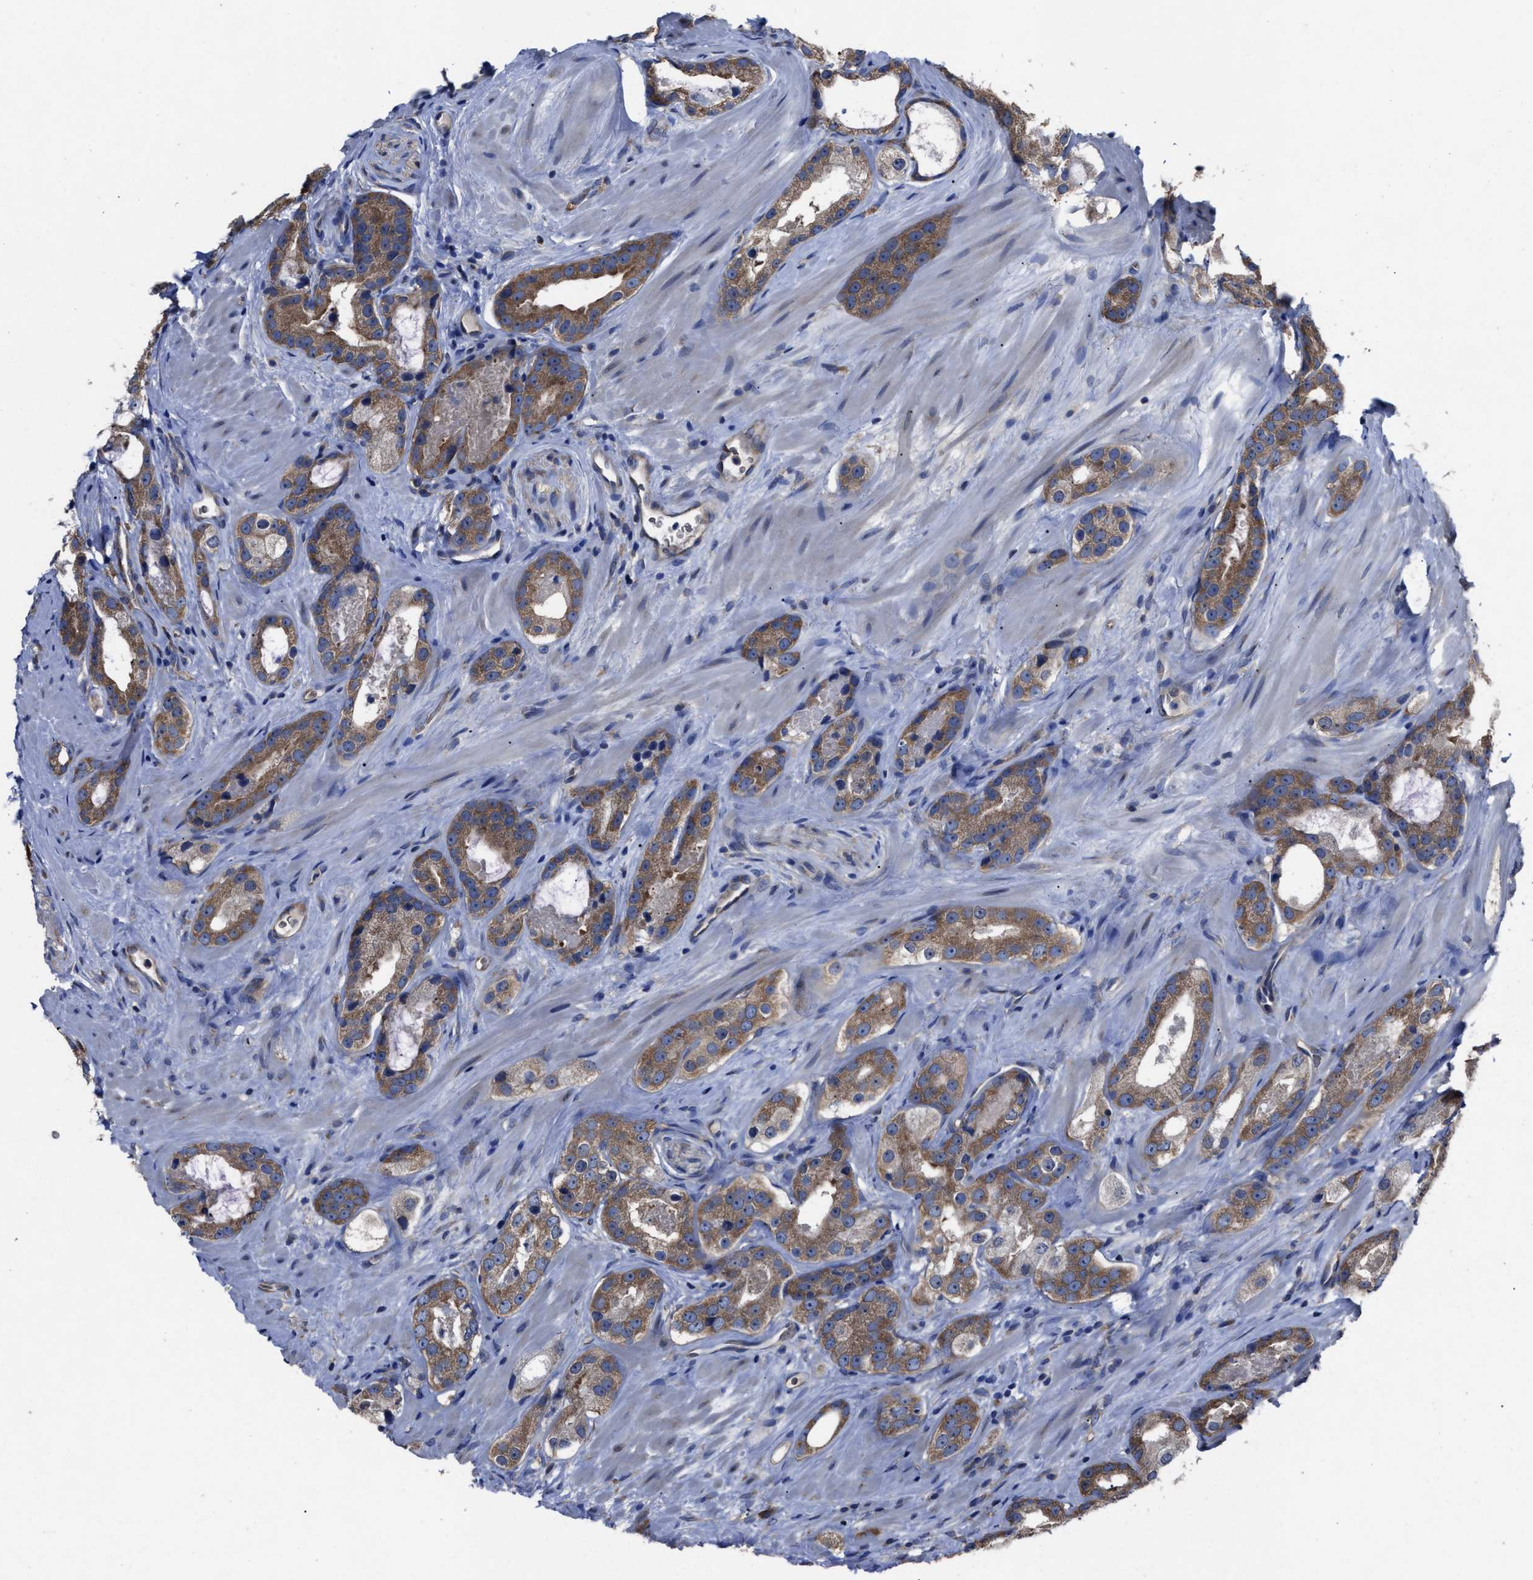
{"staining": {"intensity": "moderate", "quantity": ">75%", "location": "cytoplasmic/membranous"}, "tissue": "prostate cancer", "cell_type": "Tumor cells", "image_type": "cancer", "snomed": [{"axis": "morphology", "description": "Adenocarcinoma, High grade"}, {"axis": "topography", "description": "Prostate"}], "caption": "Immunohistochemistry (DAB) staining of human prostate cancer (high-grade adenocarcinoma) demonstrates moderate cytoplasmic/membranous protein positivity in about >75% of tumor cells. Nuclei are stained in blue.", "gene": "UPF1", "patient": {"sex": "male", "age": 63}}